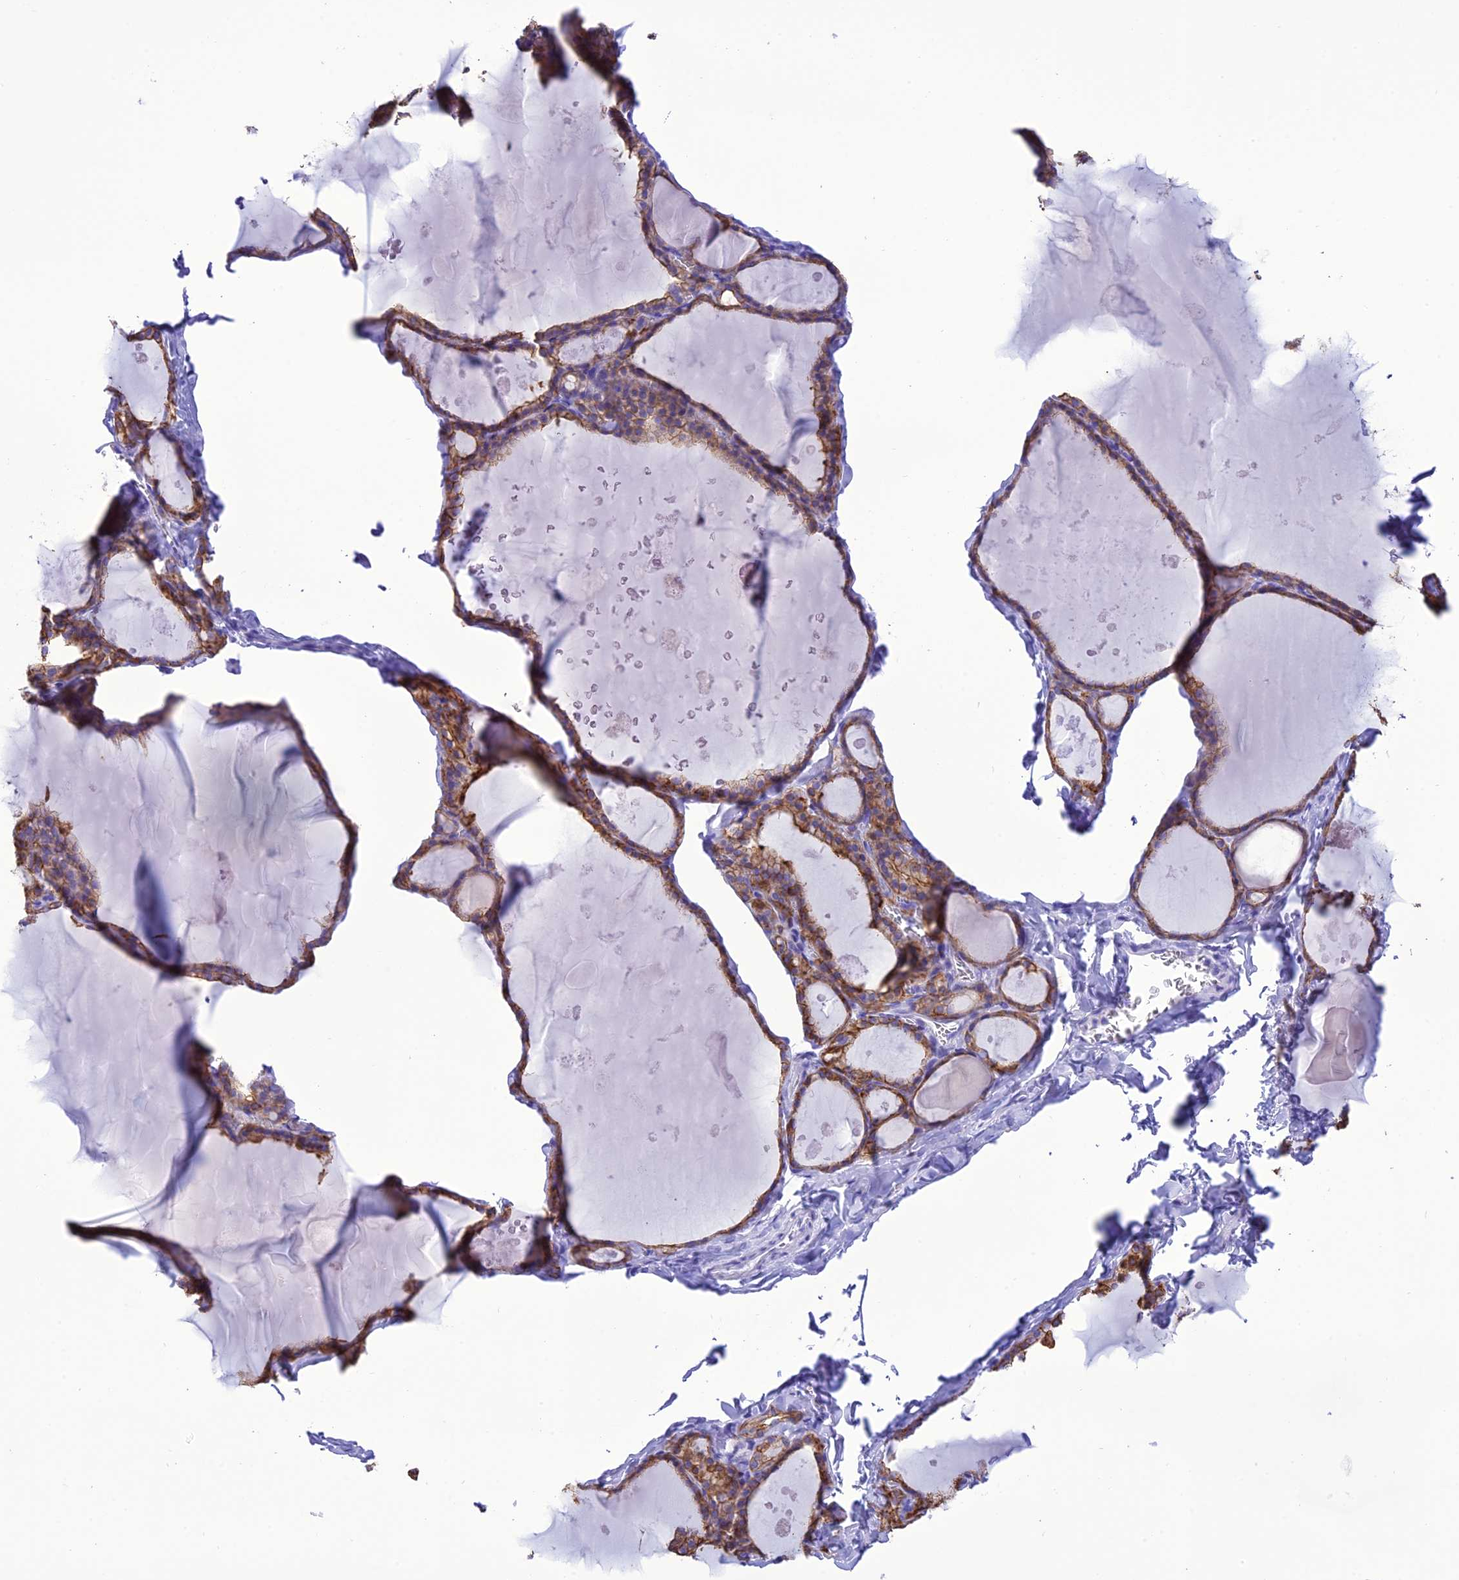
{"staining": {"intensity": "moderate", "quantity": ">75%", "location": "cytoplasmic/membranous"}, "tissue": "thyroid gland", "cell_type": "Glandular cells", "image_type": "normal", "snomed": [{"axis": "morphology", "description": "Normal tissue, NOS"}, {"axis": "topography", "description": "Thyroid gland"}], "caption": "A brown stain shows moderate cytoplasmic/membranous staining of a protein in glandular cells of unremarkable human thyroid gland. (DAB (3,3'-diaminobenzidine) = brown stain, brightfield microscopy at high magnification).", "gene": "VPS52", "patient": {"sex": "male", "age": 56}}